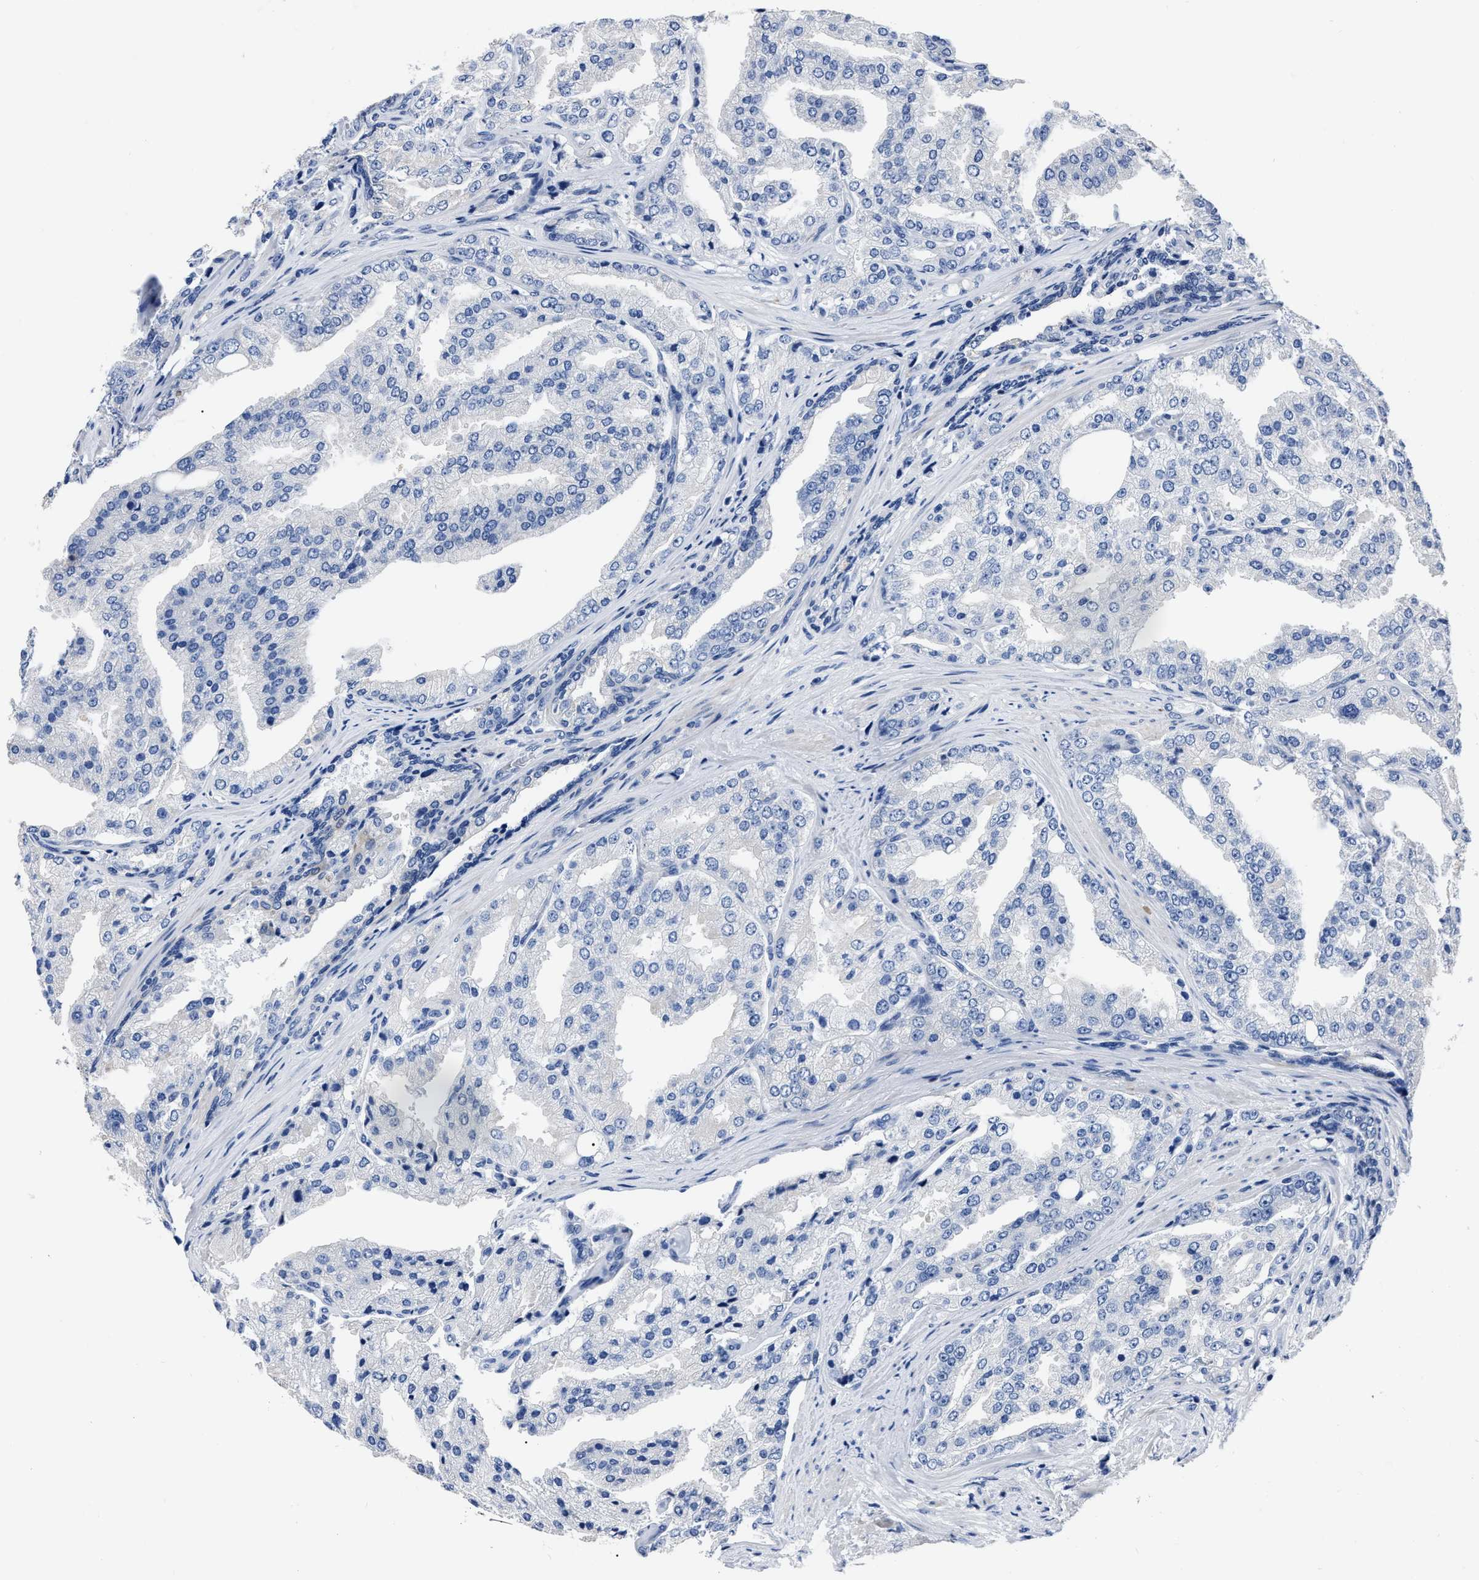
{"staining": {"intensity": "negative", "quantity": "none", "location": "none"}, "tissue": "prostate cancer", "cell_type": "Tumor cells", "image_type": "cancer", "snomed": [{"axis": "morphology", "description": "Adenocarcinoma, High grade"}, {"axis": "topography", "description": "Prostate"}], "caption": "Human prostate cancer (high-grade adenocarcinoma) stained for a protein using immunohistochemistry (IHC) exhibits no staining in tumor cells.", "gene": "MOV10L1", "patient": {"sex": "male", "age": 50}}